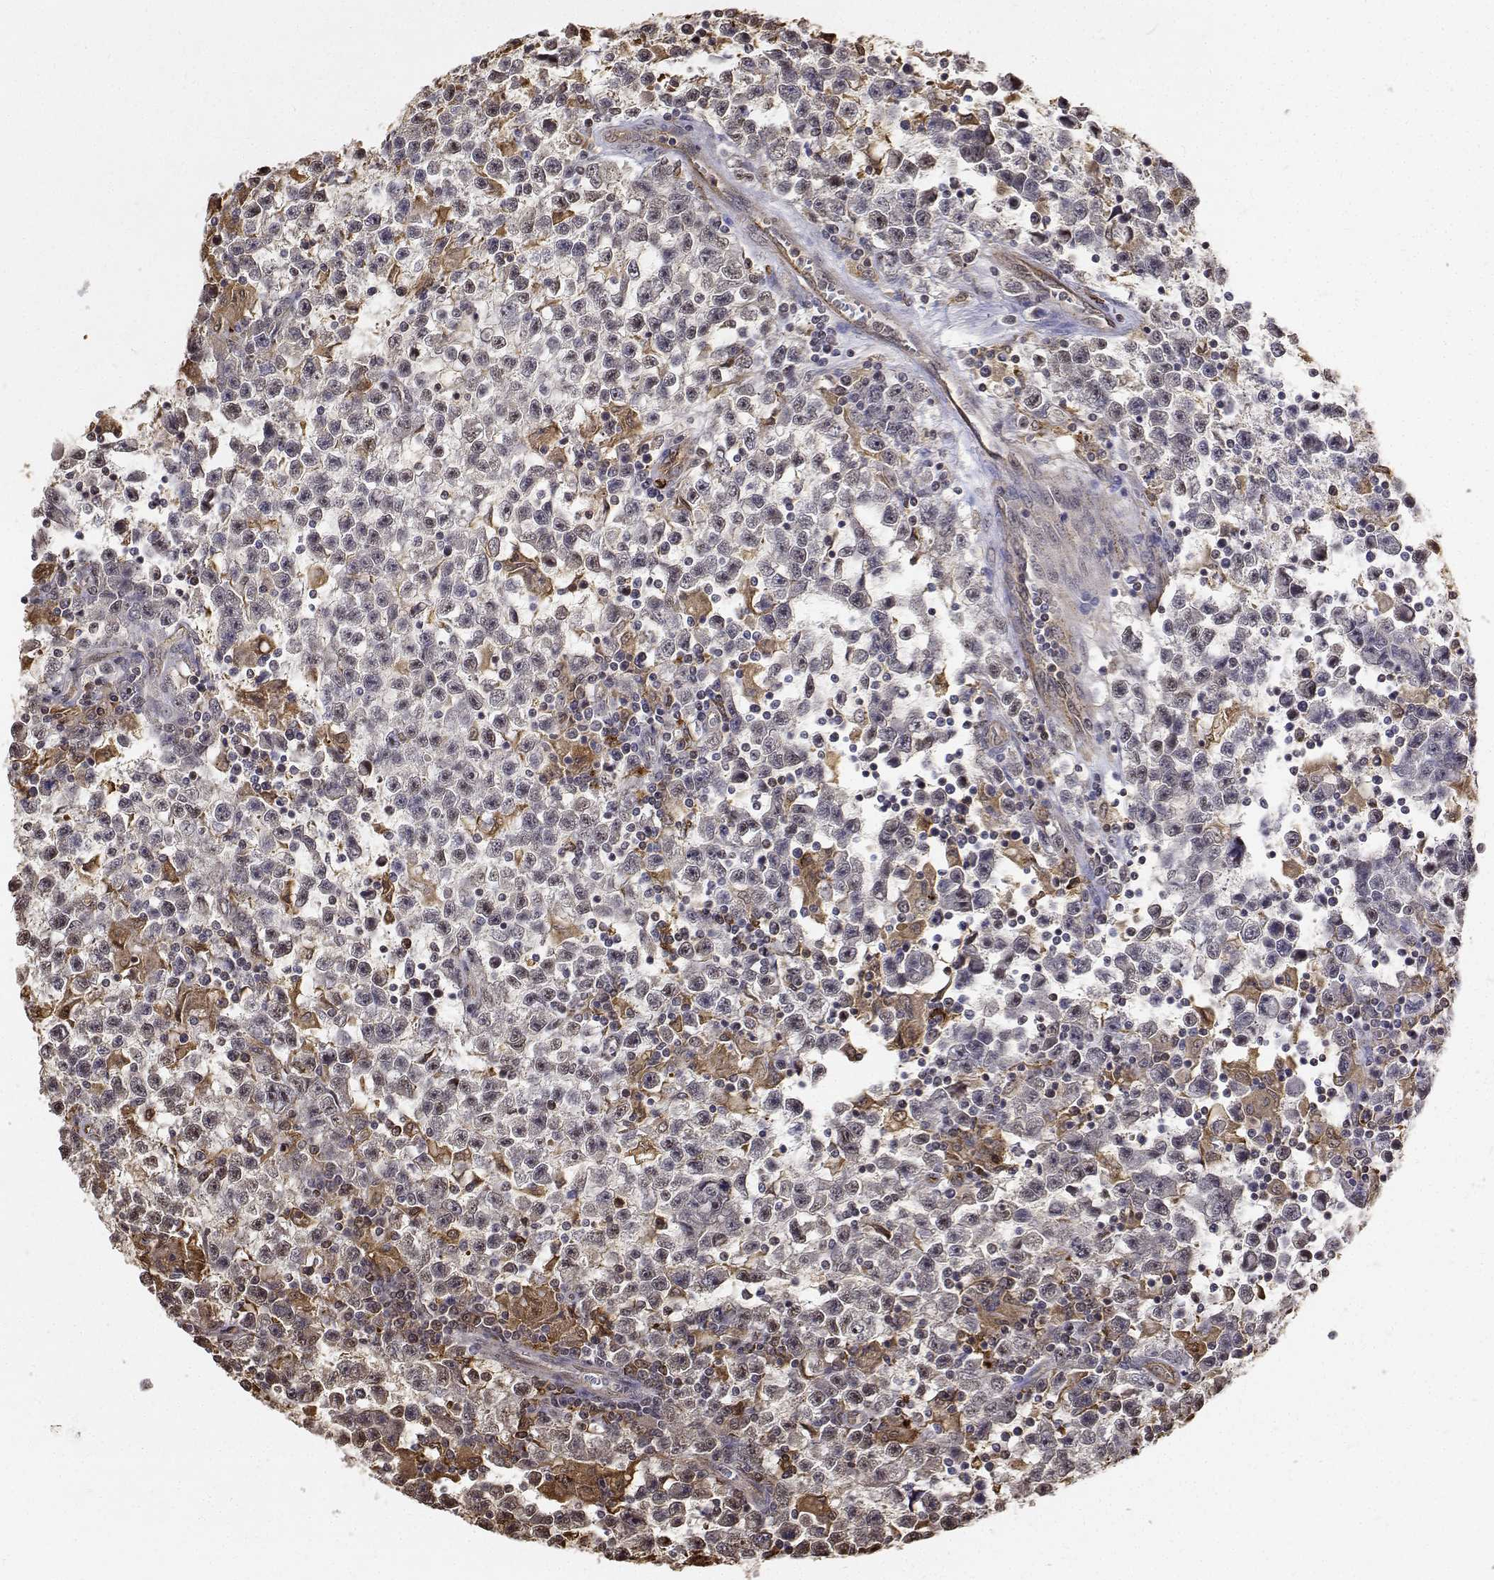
{"staining": {"intensity": "negative", "quantity": "none", "location": "none"}, "tissue": "testis cancer", "cell_type": "Tumor cells", "image_type": "cancer", "snomed": [{"axis": "morphology", "description": "Seminoma, NOS"}, {"axis": "topography", "description": "Testis"}], "caption": "This photomicrograph is of seminoma (testis) stained with IHC to label a protein in brown with the nuclei are counter-stained blue. There is no staining in tumor cells.", "gene": "PCID2", "patient": {"sex": "male", "age": 31}}